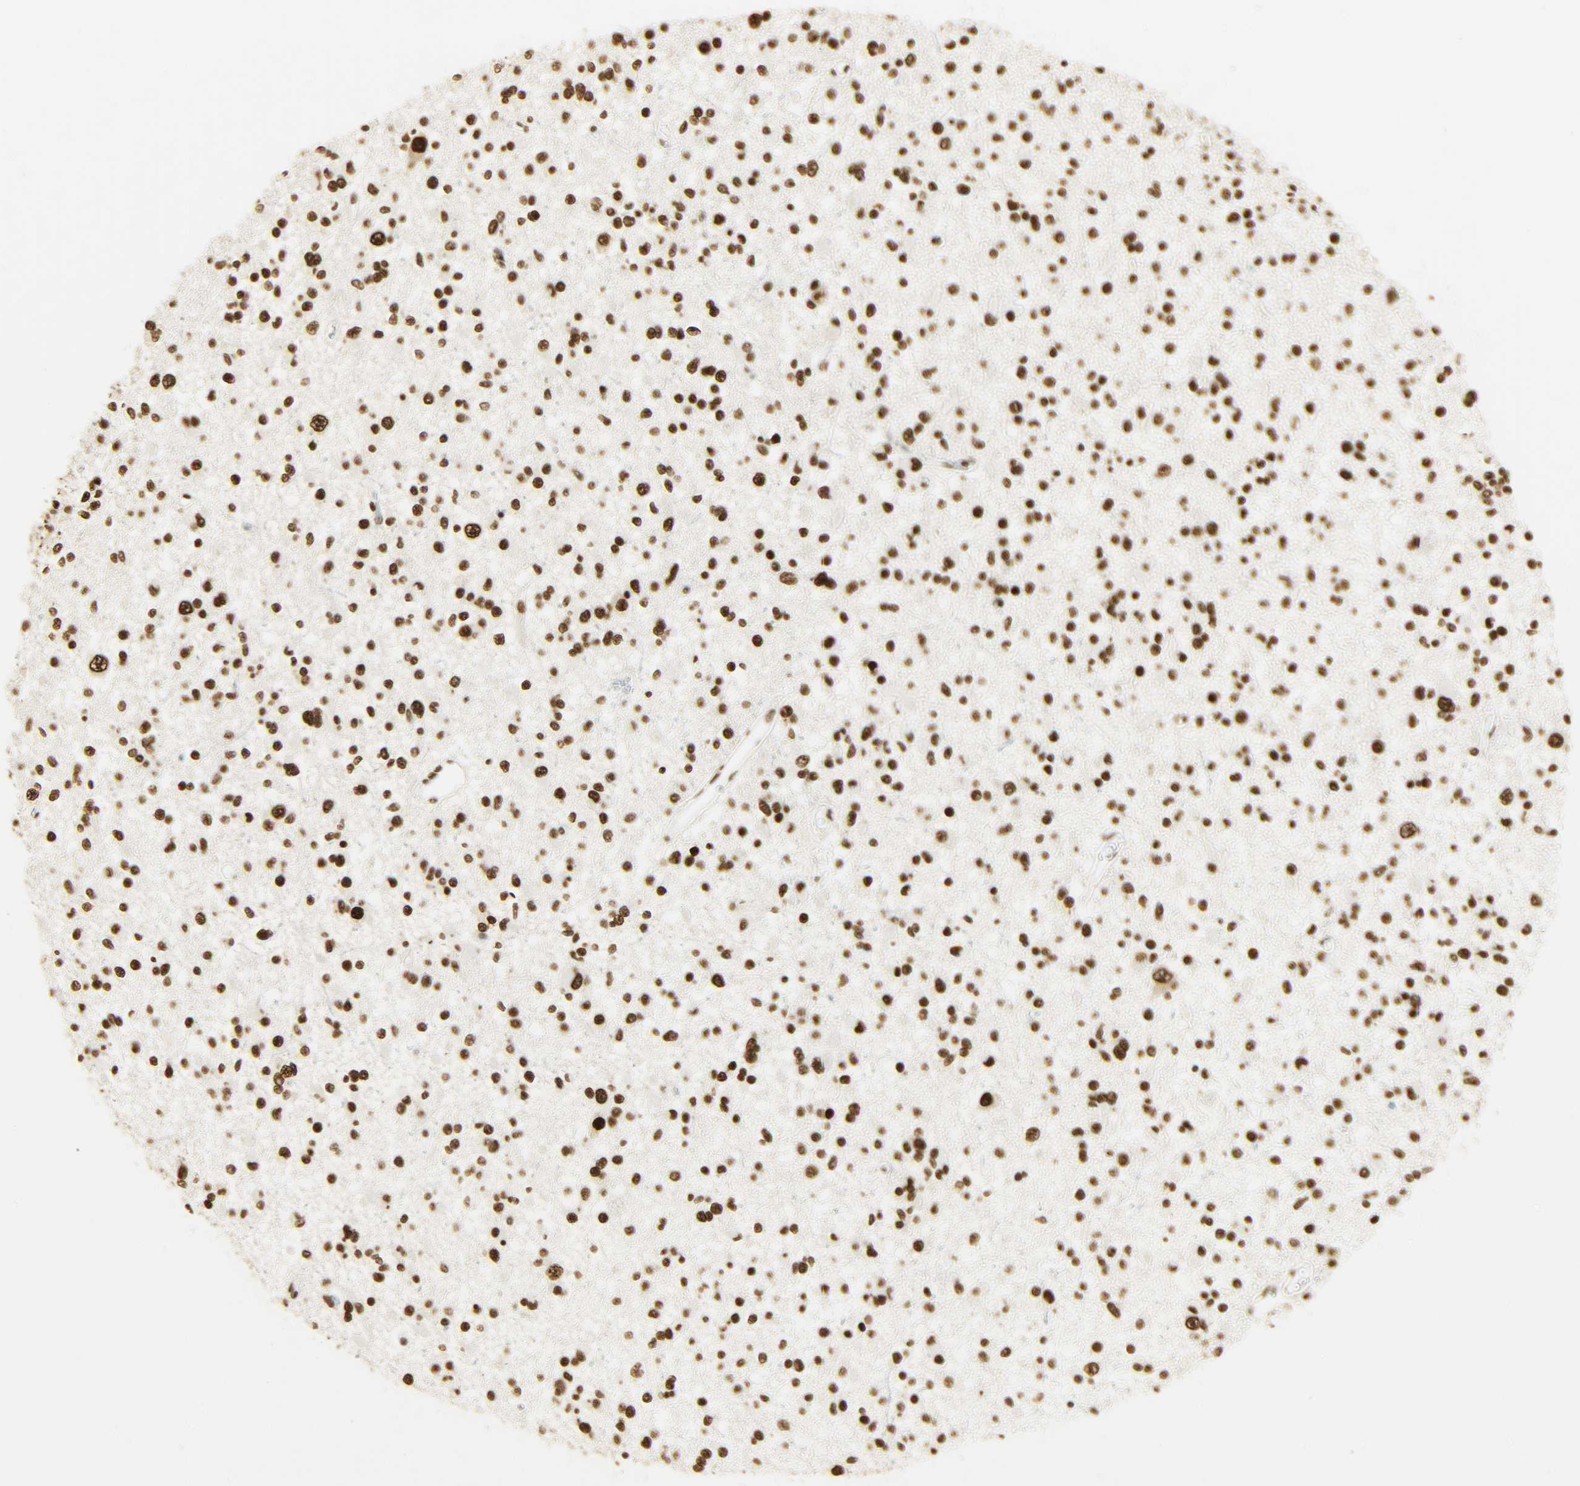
{"staining": {"intensity": "strong", "quantity": ">75%", "location": "nuclear"}, "tissue": "glioma", "cell_type": "Tumor cells", "image_type": "cancer", "snomed": [{"axis": "morphology", "description": "Glioma, malignant, Low grade"}, {"axis": "topography", "description": "Brain"}], "caption": "Human malignant glioma (low-grade) stained with a brown dye demonstrates strong nuclear positive expression in approximately >75% of tumor cells.", "gene": "KHDRBS1", "patient": {"sex": "female", "age": 22}}